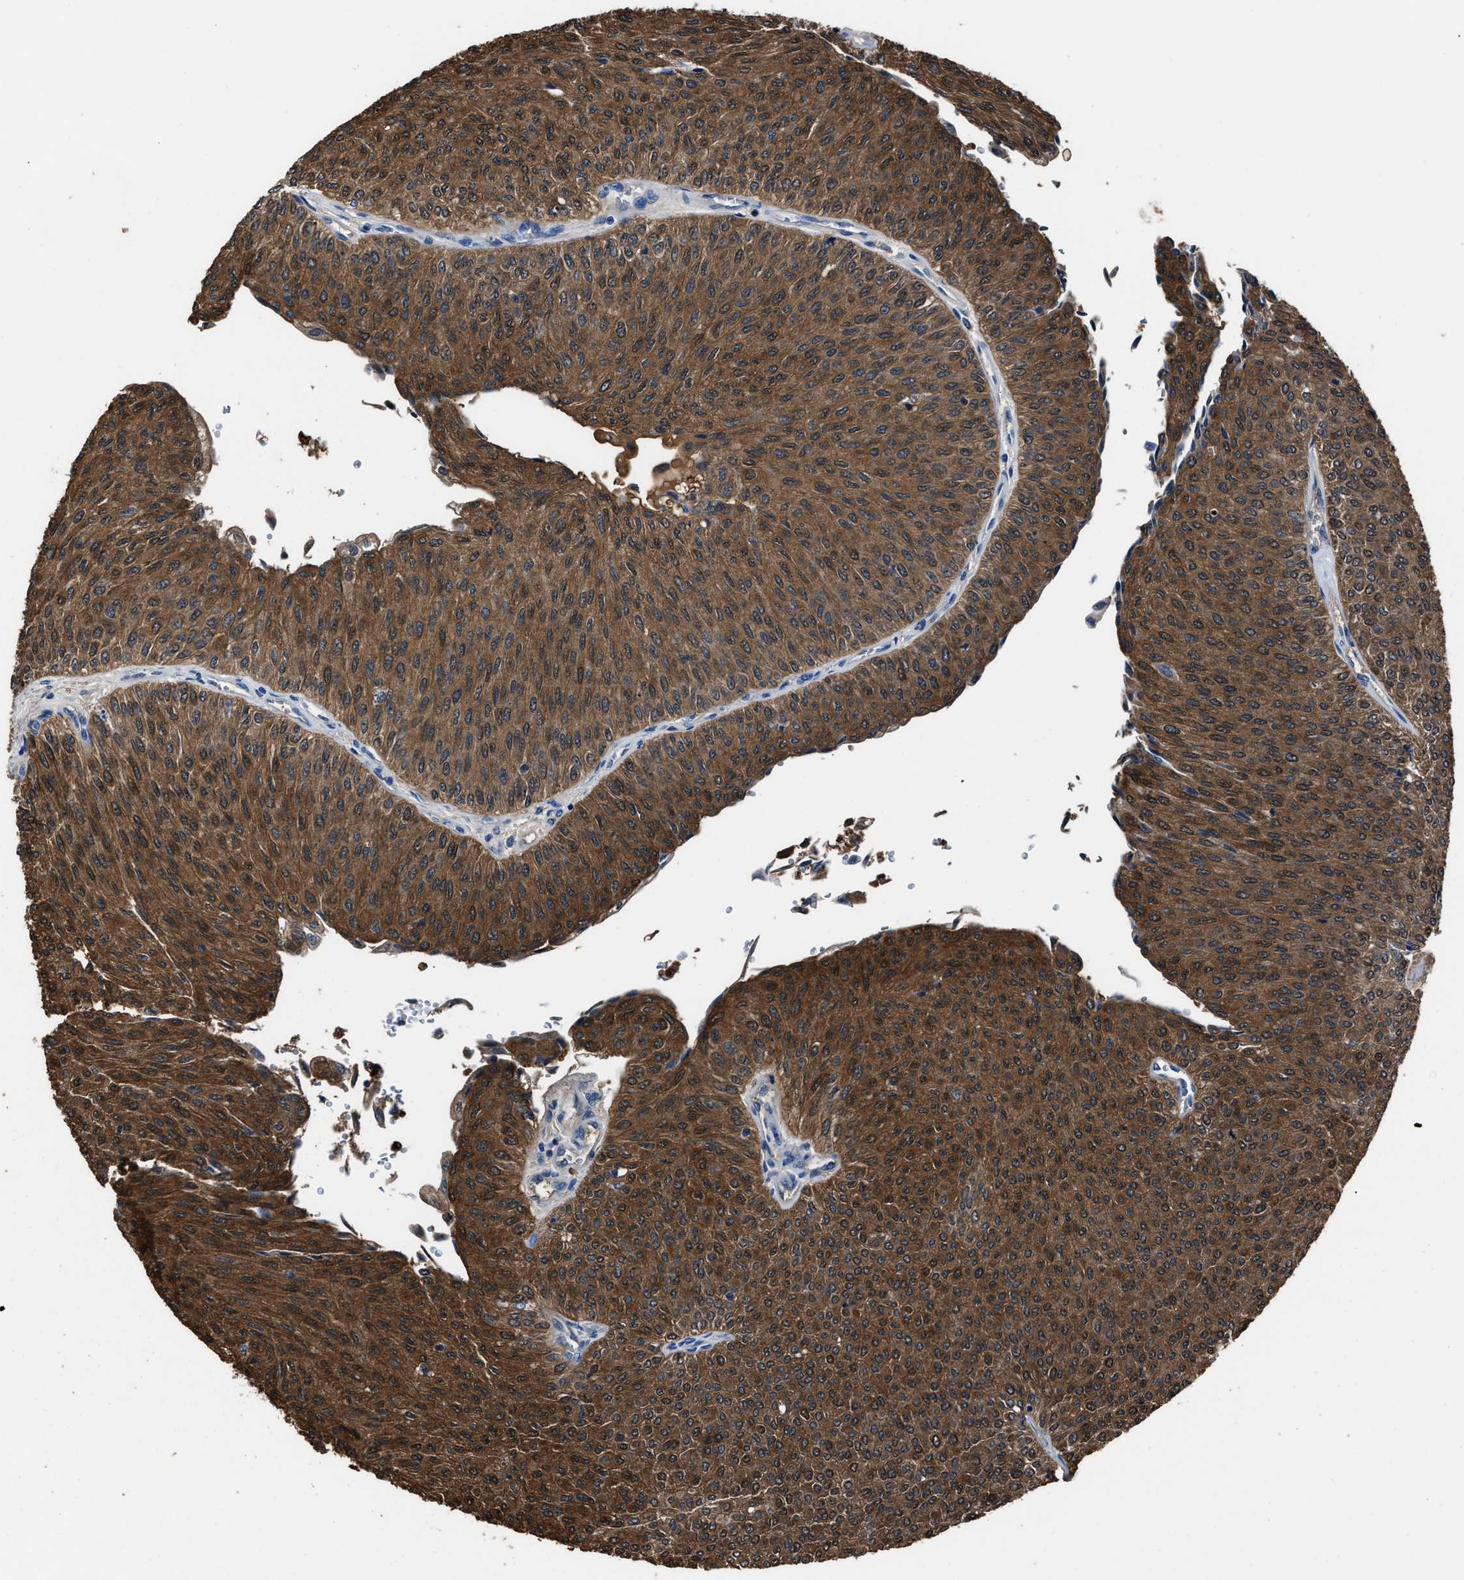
{"staining": {"intensity": "strong", "quantity": ">75%", "location": "cytoplasmic/membranous"}, "tissue": "urothelial cancer", "cell_type": "Tumor cells", "image_type": "cancer", "snomed": [{"axis": "morphology", "description": "Urothelial carcinoma, Low grade"}, {"axis": "topography", "description": "Urinary bladder"}], "caption": "Tumor cells exhibit strong cytoplasmic/membranous staining in about >75% of cells in urothelial carcinoma (low-grade). Ihc stains the protein of interest in brown and the nuclei are stained blue.", "gene": "GSTP1", "patient": {"sex": "male", "age": 78}}